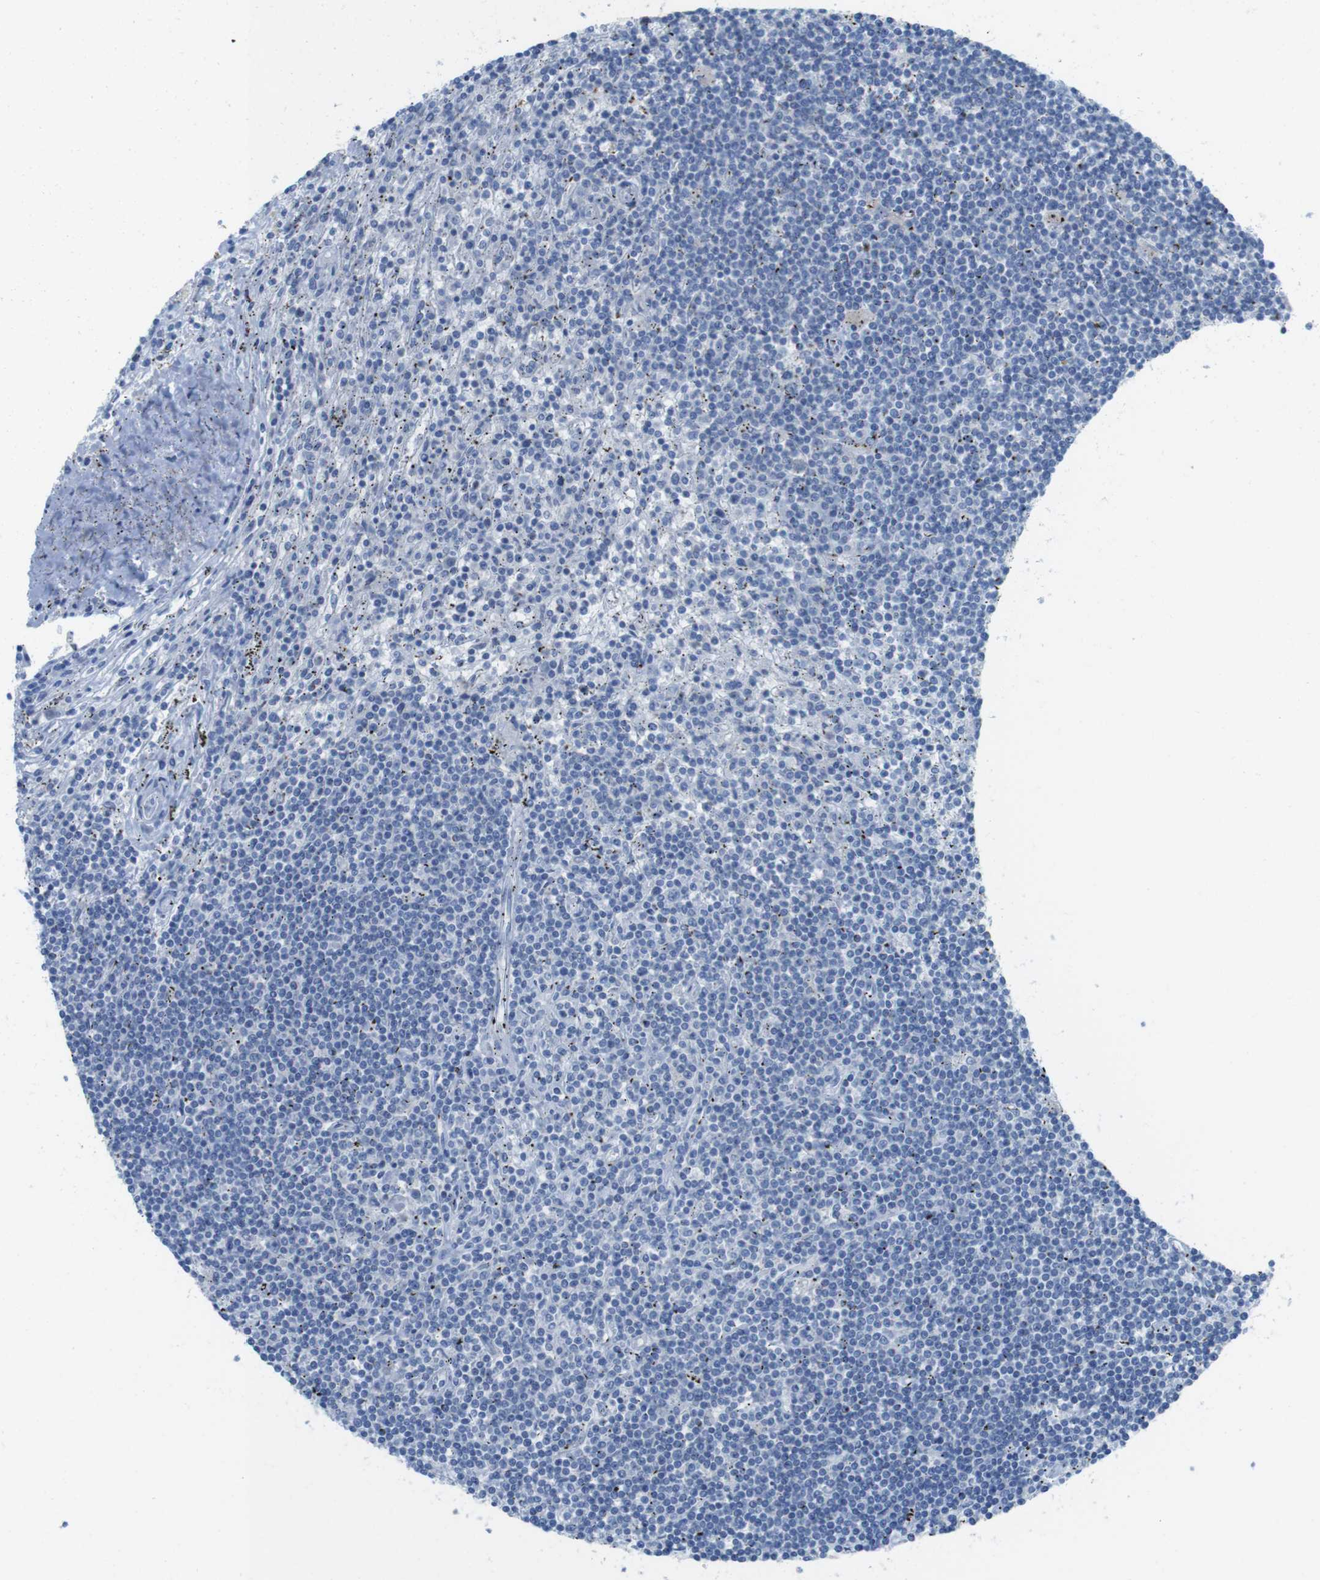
{"staining": {"intensity": "negative", "quantity": "none", "location": "none"}, "tissue": "lymphoma", "cell_type": "Tumor cells", "image_type": "cancer", "snomed": [{"axis": "morphology", "description": "Malignant lymphoma, non-Hodgkin's type, Low grade"}, {"axis": "topography", "description": "Spleen"}], "caption": "DAB (3,3'-diaminobenzidine) immunohistochemical staining of human lymphoma displays no significant expression in tumor cells. The staining was performed using DAB (3,3'-diaminobenzidine) to visualize the protein expression in brown, while the nuclei were stained in blue with hematoxylin (Magnification: 20x).", "gene": "CD5", "patient": {"sex": "male", "age": 76}}